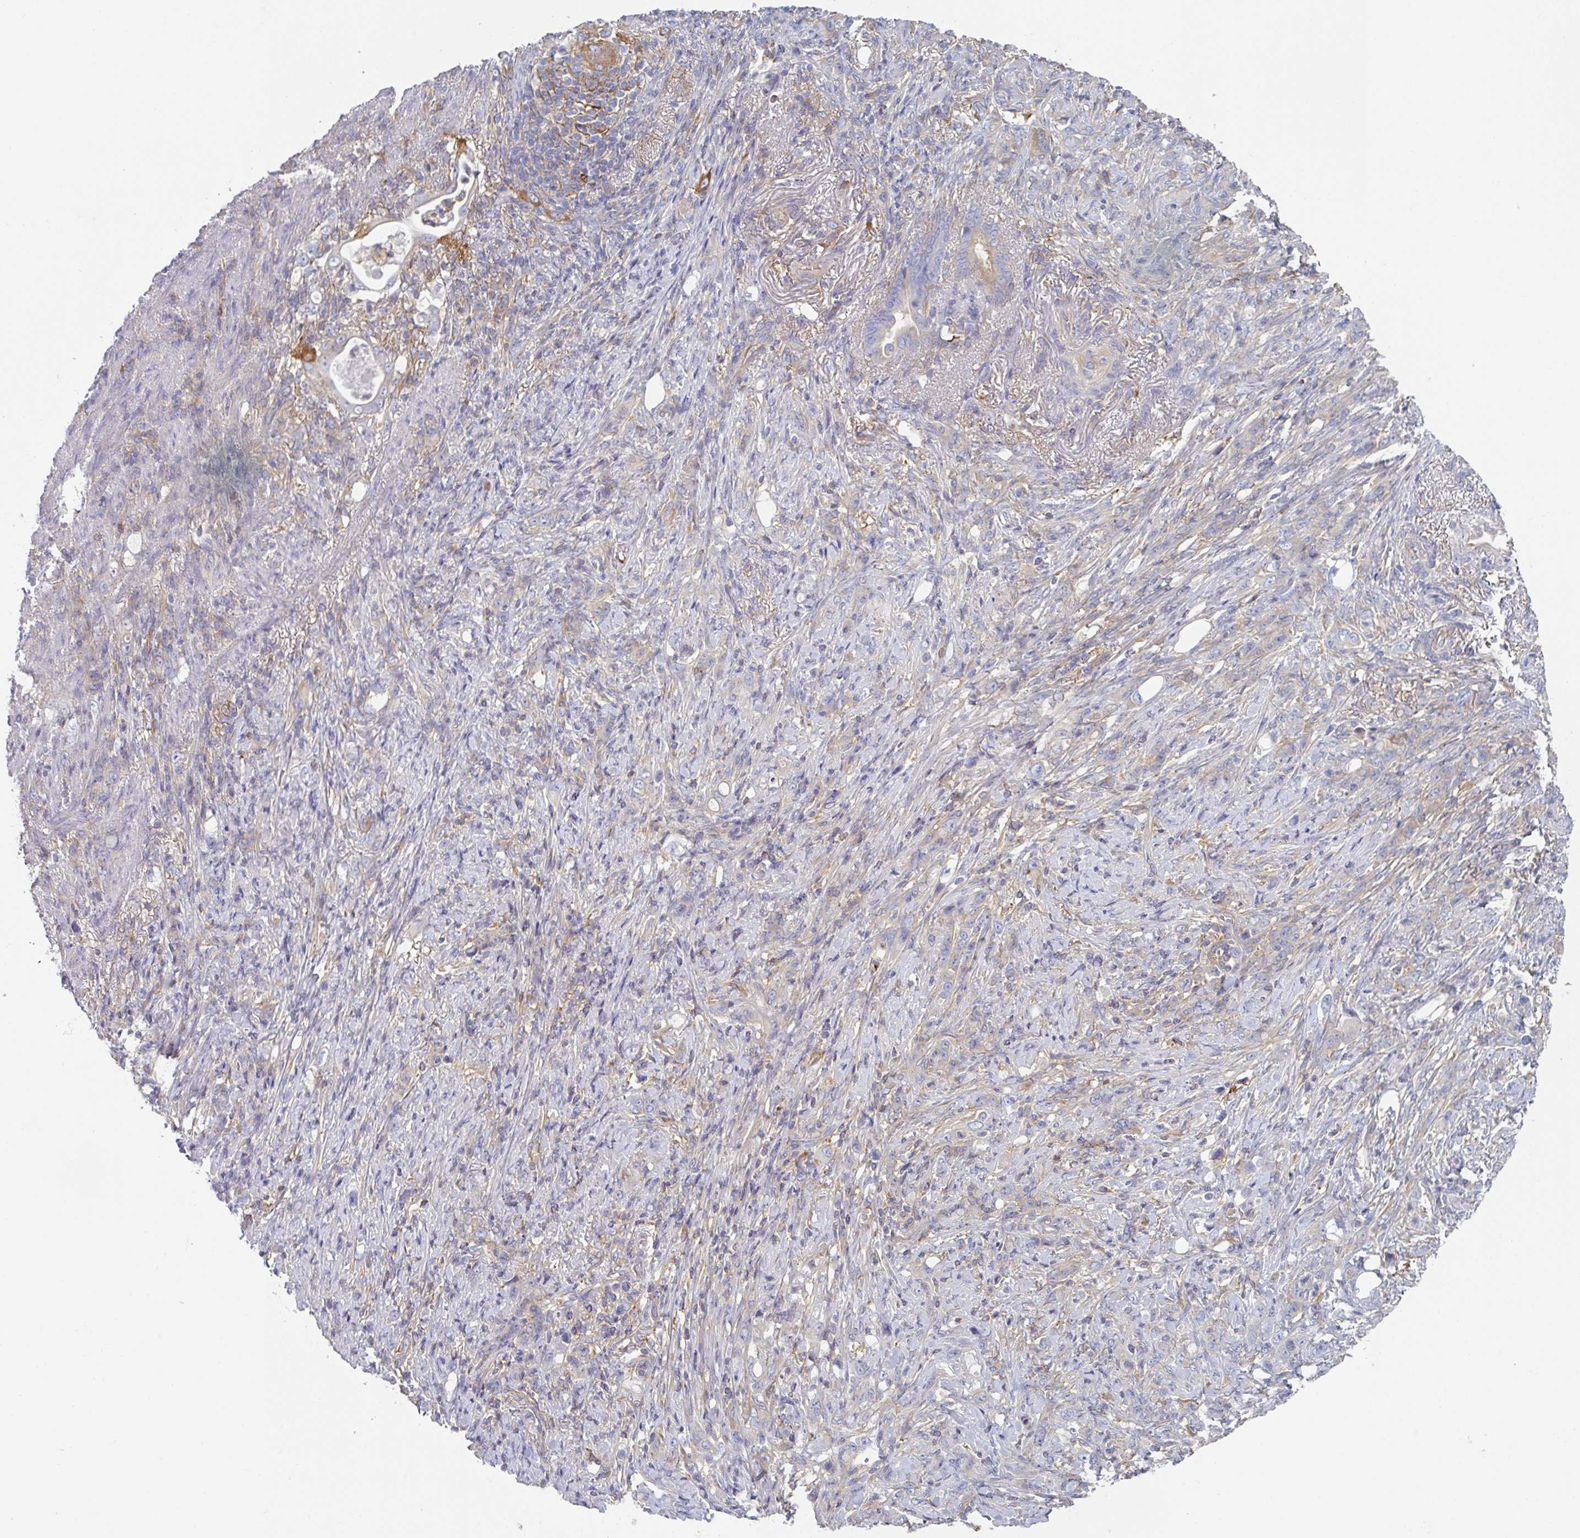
{"staining": {"intensity": "moderate", "quantity": "<25%", "location": "cytoplasmic/membranous"}, "tissue": "stomach cancer", "cell_type": "Tumor cells", "image_type": "cancer", "snomed": [{"axis": "morphology", "description": "Normal tissue, NOS"}, {"axis": "morphology", "description": "Adenocarcinoma, NOS"}, {"axis": "topography", "description": "Stomach"}], "caption": "Immunohistochemistry histopathology image of neoplastic tissue: stomach cancer (adenocarcinoma) stained using immunohistochemistry (IHC) demonstrates low levels of moderate protein expression localized specifically in the cytoplasmic/membranous of tumor cells, appearing as a cytoplasmic/membranous brown color.", "gene": "AMPD2", "patient": {"sex": "female", "age": 79}}